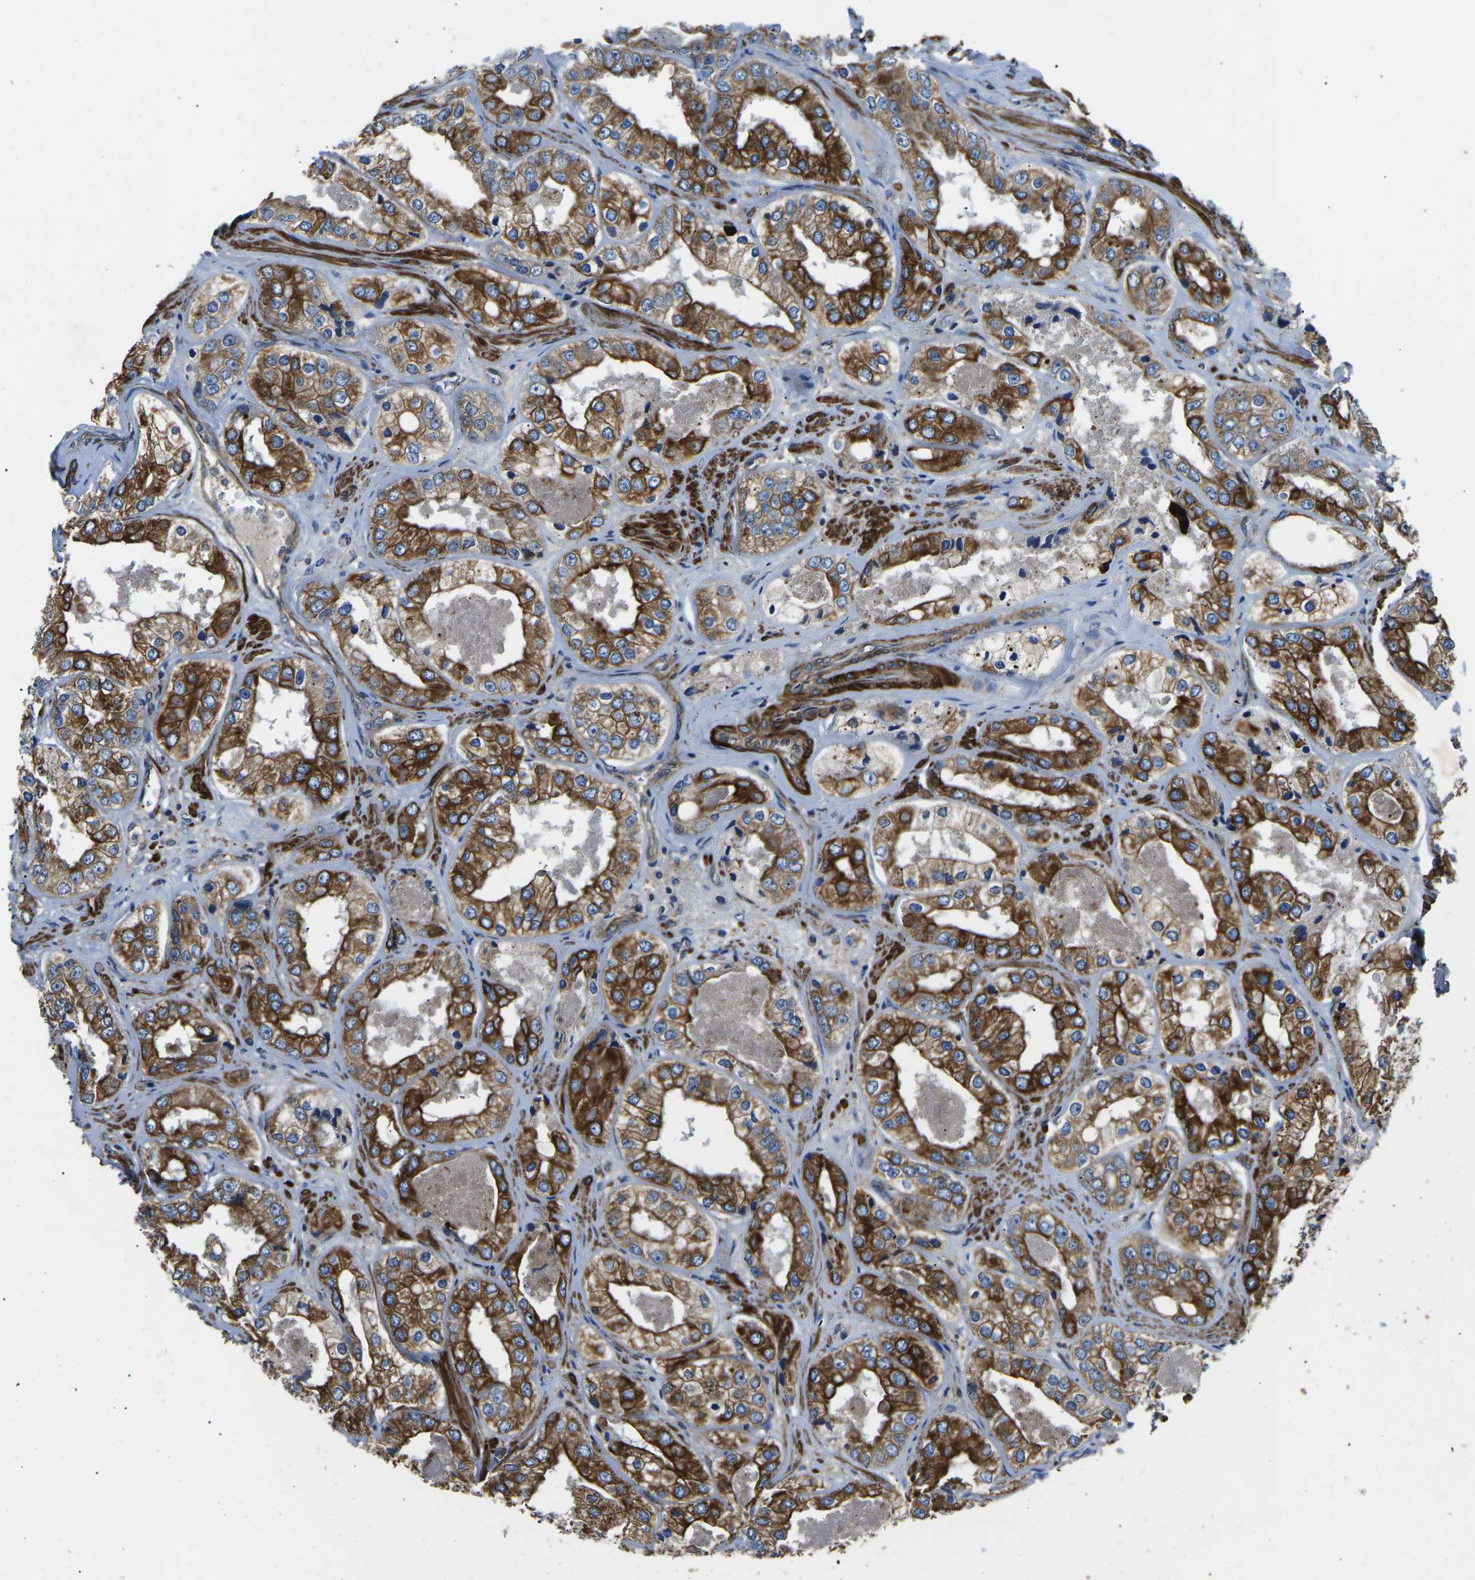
{"staining": {"intensity": "strong", "quantity": ">75%", "location": "cytoplasmic/membranous"}, "tissue": "prostate cancer", "cell_type": "Tumor cells", "image_type": "cancer", "snomed": [{"axis": "morphology", "description": "Adenocarcinoma, High grade"}, {"axis": "topography", "description": "Prostate"}], "caption": "This micrograph demonstrates IHC staining of human prostate high-grade adenocarcinoma, with high strong cytoplasmic/membranous expression in about >75% of tumor cells.", "gene": "KCNJ15", "patient": {"sex": "male", "age": 61}}